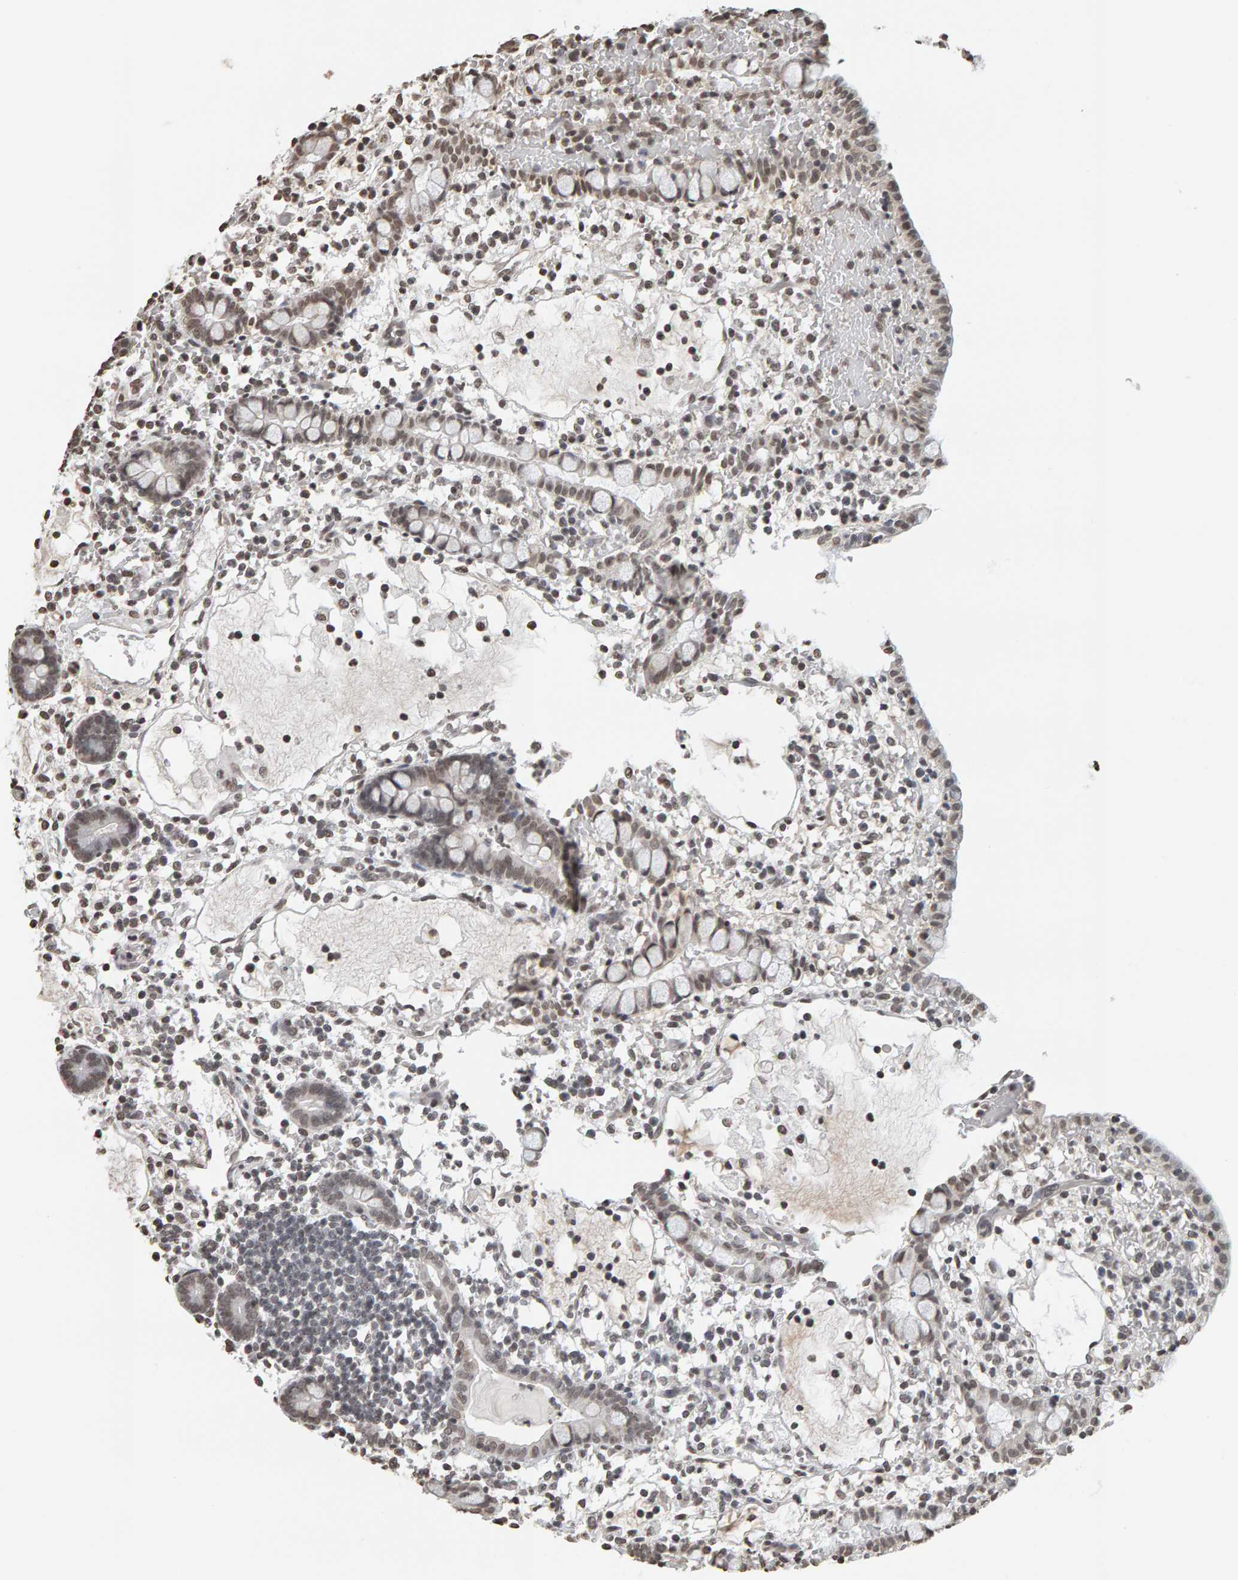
{"staining": {"intensity": "weak", "quantity": "25%-75%", "location": "cytoplasmic/membranous,nuclear"}, "tissue": "small intestine", "cell_type": "Glandular cells", "image_type": "normal", "snomed": [{"axis": "morphology", "description": "Normal tissue, NOS"}, {"axis": "morphology", "description": "Developmental malformation"}, {"axis": "topography", "description": "Small intestine"}], "caption": "IHC histopathology image of unremarkable small intestine: small intestine stained using immunohistochemistry displays low levels of weak protein expression localized specifically in the cytoplasmic/membranous,nuclear of glandular cells, appearing as a cytoplasmic/membranous,nuclear brown color.", "gene": "AFF4", "patient": {"sex": "male"}}